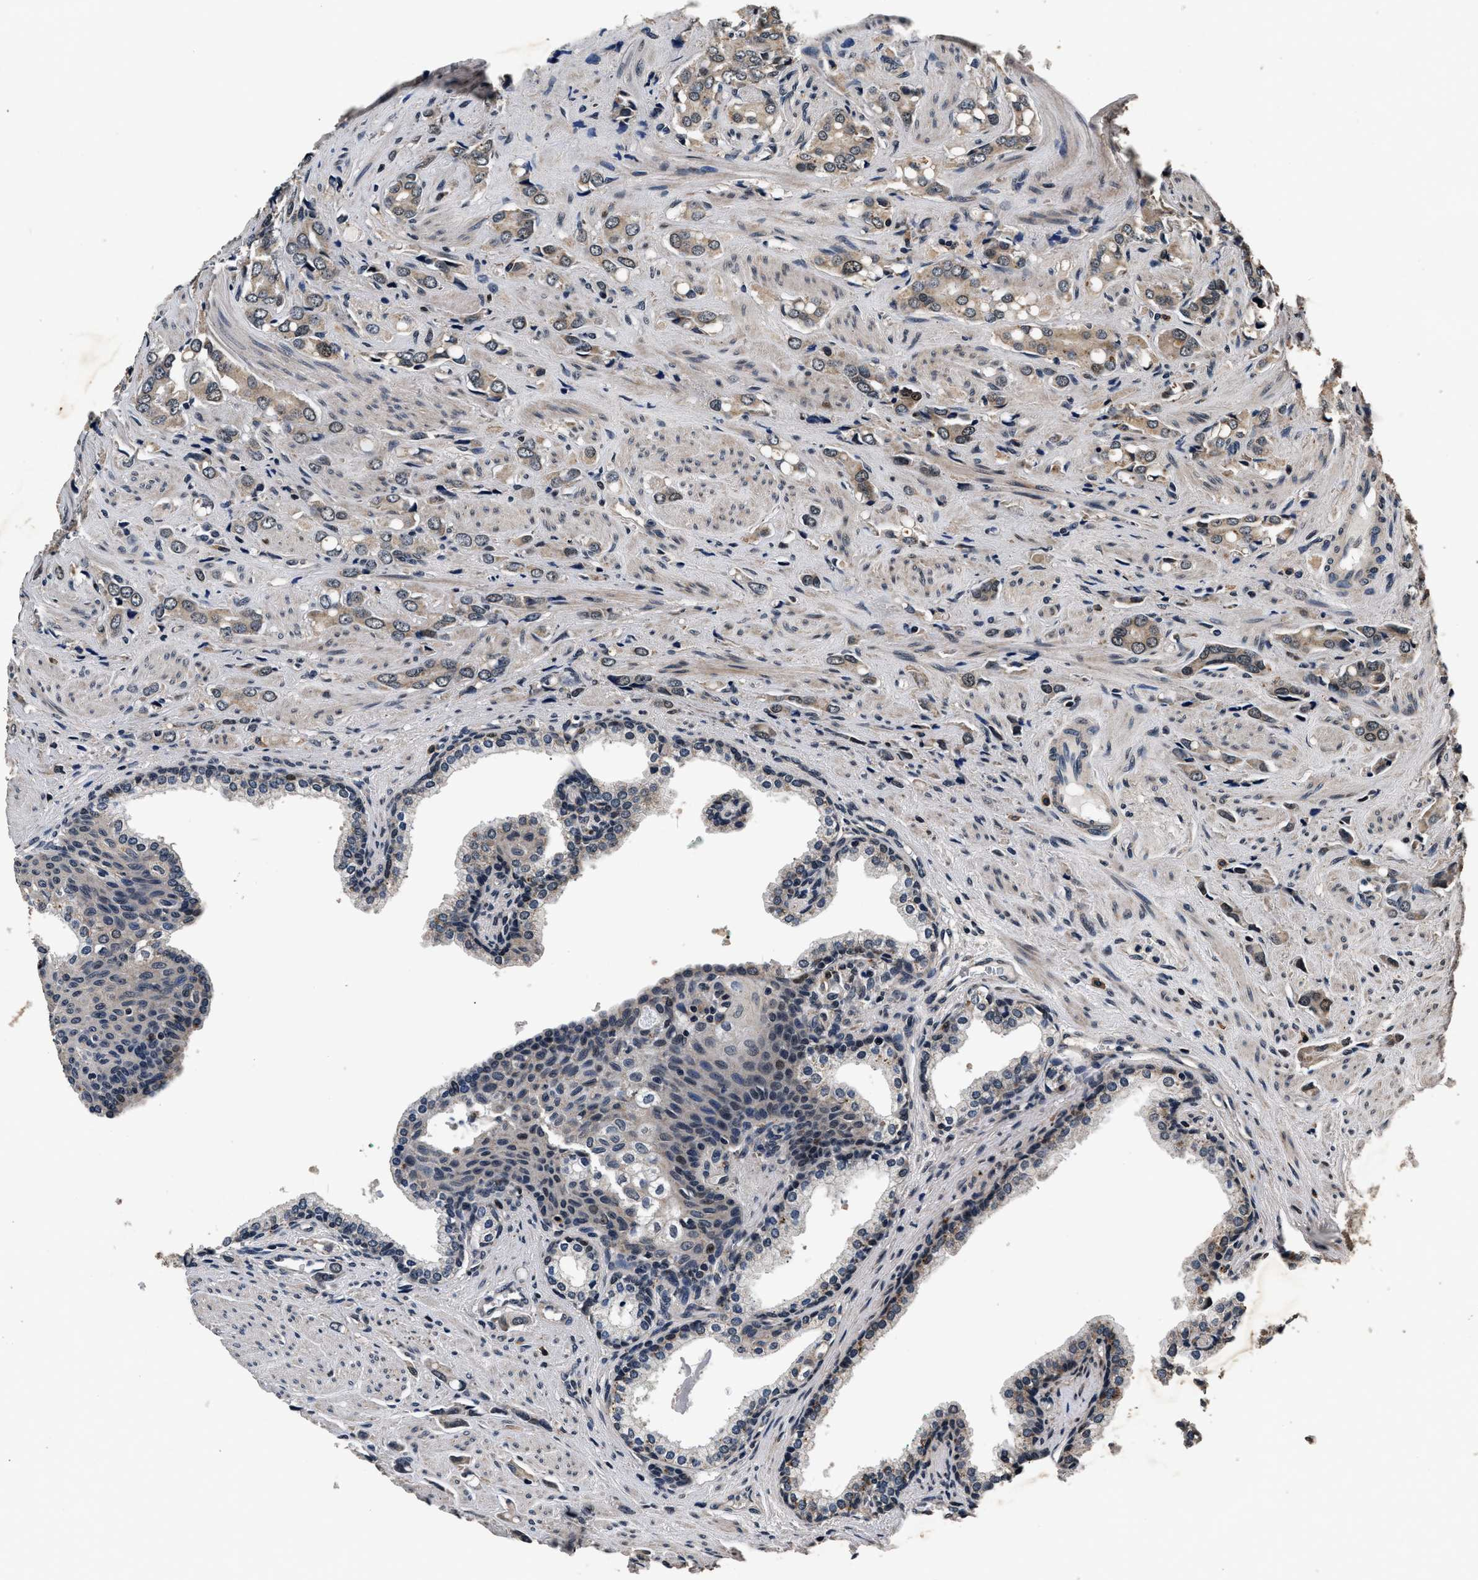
{"staining": {"intensity": "weak", "quantity": ">75%", "location": "cytoplasmic/membranous,nuclear"}, "tissue": "prostate cancer", "cell_type": "Tumor cells", "image_type": "cancer", "snomed": [{"axis": "morphology", "description": "Adenocarcinoma, High grade"}, {"axis": "topography", "description": "Prostate"}], "caption": "IHC photomicrograph of neoplastic tissue: human prostate cancer stained using IHC exhibits low levels of weak protein expression localized specifically in the cytoplasmic/membranous and nuclear of tumor cells, appearing as a cytoplasmic/membranous and nuclear brown color.", "gene": "CSTF1", "patient": {"sex": "male", "age": 52}}